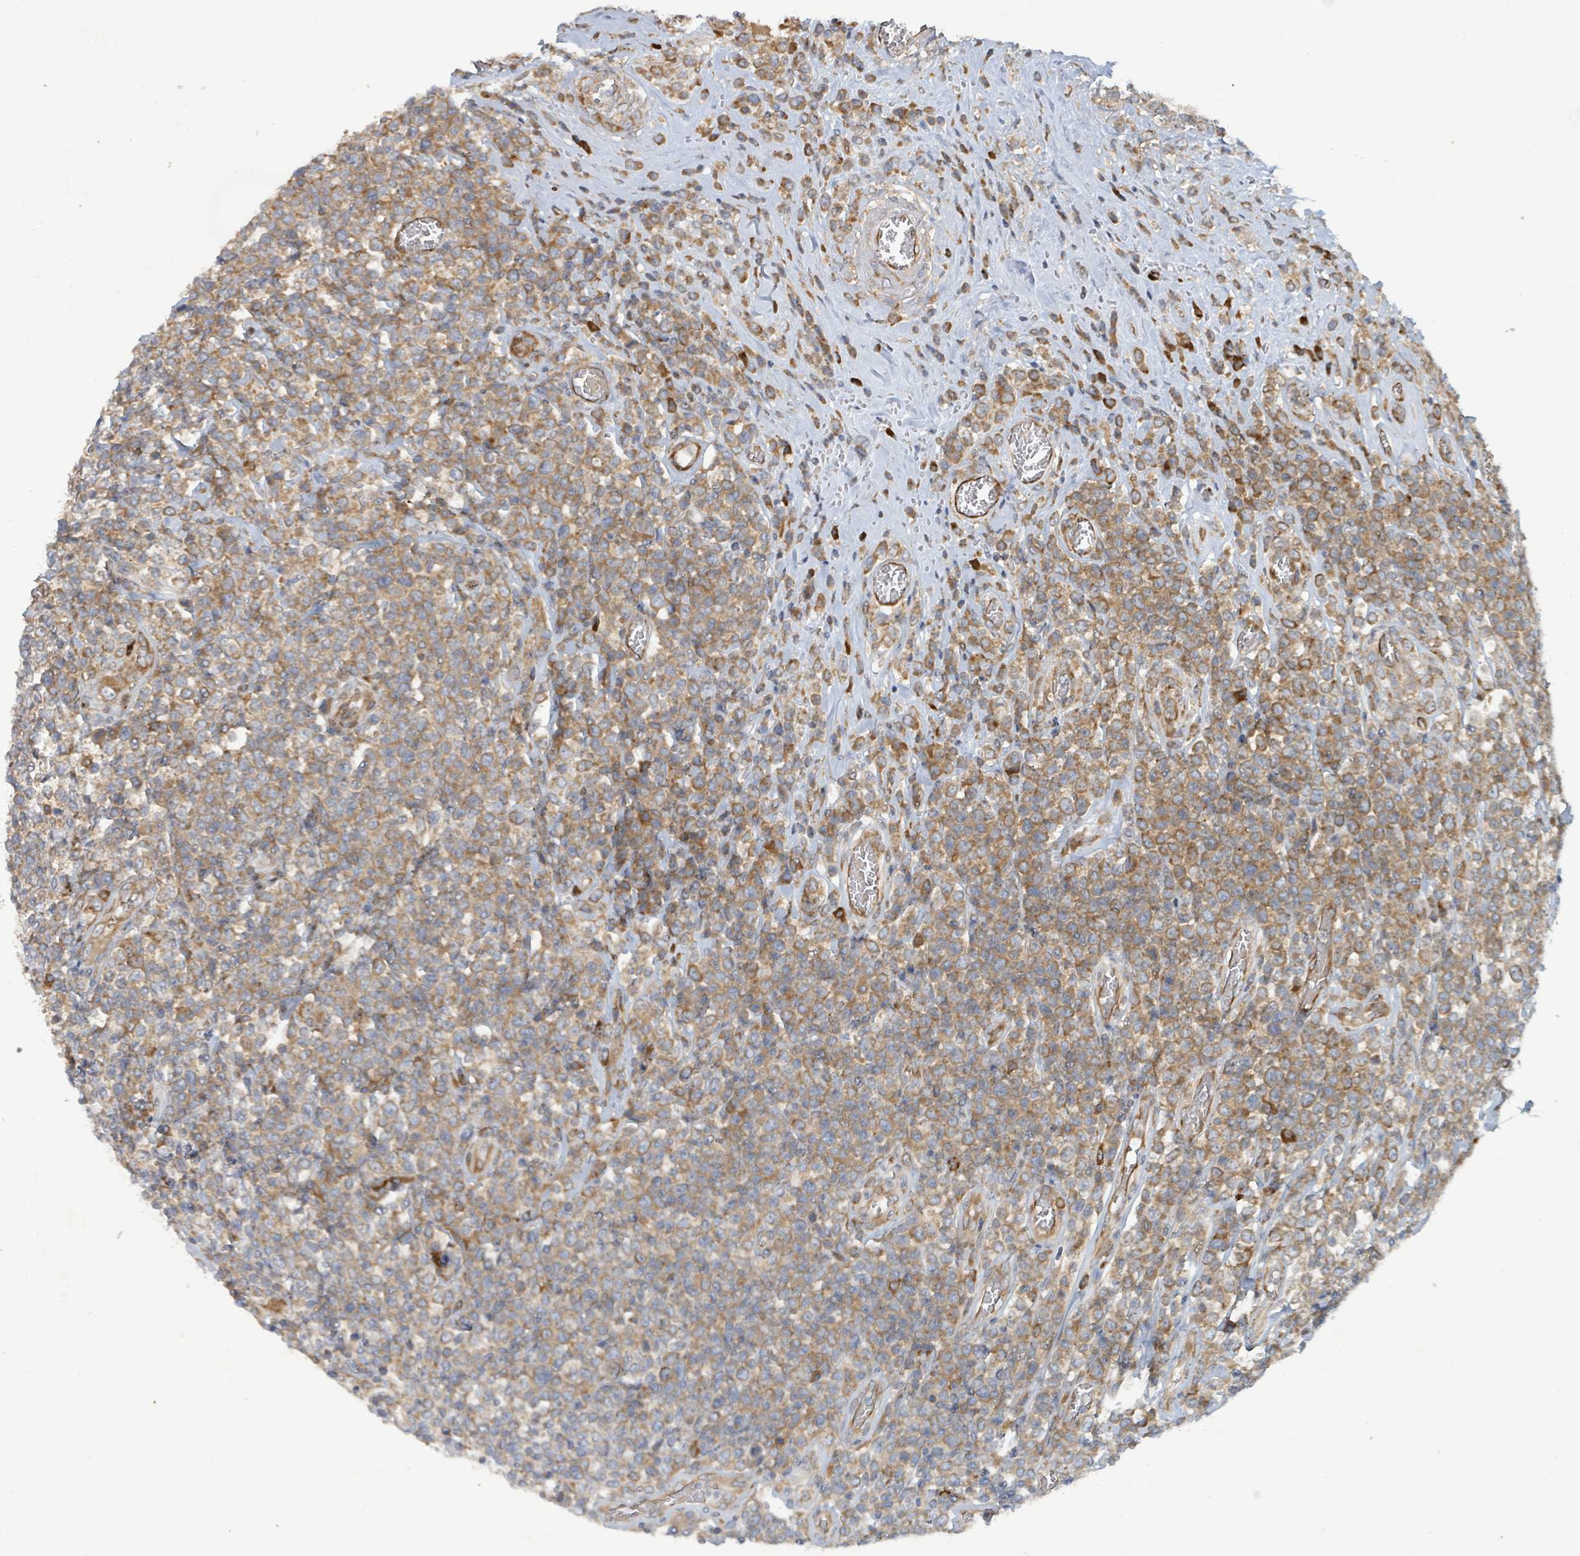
{"staining": {"intensity": "moderate", "quantity": ">75%", "location": "cytoplasmic/membranous"}, "tissue": "lymphoma", "cell_type": "Tumor cells", "image_type": "cancer", "snomed": [{"axis": "morphology", "description": "Malignant lymphoma, non-Hodgkin's type, High grade"}, {"axis": "topography", "description": "Soft tissue"}], "caption": "Moderate cytoplasmic/membranous staining for a protein is identified in approximately >75% of tumor cells of lymphoma using immunohistochemistry.", "gene": "OR51E1", "patient": {"sex": "female", "age": 56}}